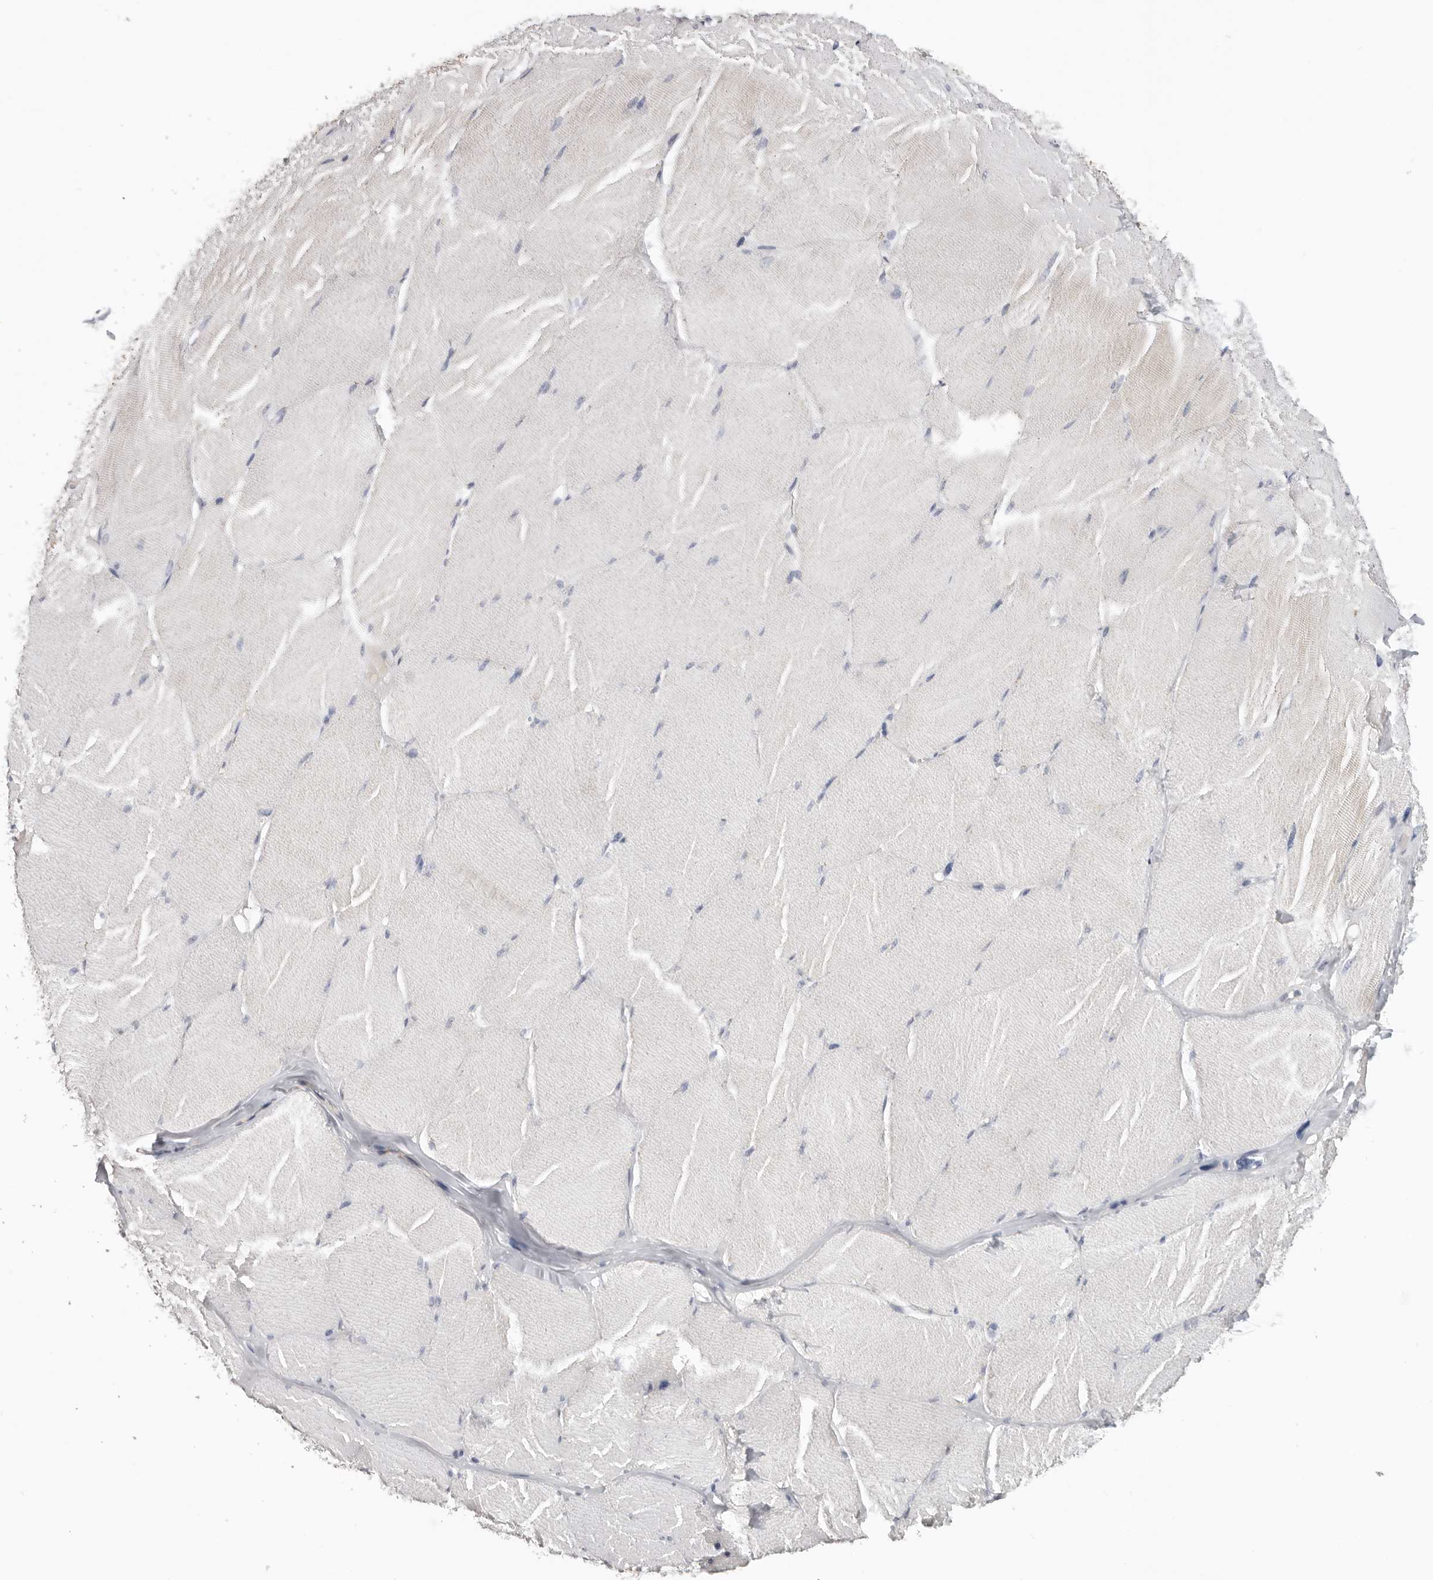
{"staining": {"intensity": "weak", "quantity": "<25%", "location": "cytoplasmic/membranous"}, "tissue": "skeletal muscle", "cell_type": "Myocytes", "image_type": "normal", "snomed": [{"axis": "morphology", "description": "Normal tissue, NOS"}, {"axis": "topography", "description": "Skin"}, {"axis": "topography", "description": "Skeletal muscle"}], "caption": "The immunohistochemistry micrograph has no significant expression in myocytes of skeletal muscle. (DAB (3,3'-diaminobenzidine) immunohistochemistry (IHC) with hematoxylin counter stain).", "gene": "WDTC1", "patient": {"sex": "male", "age": 83}}